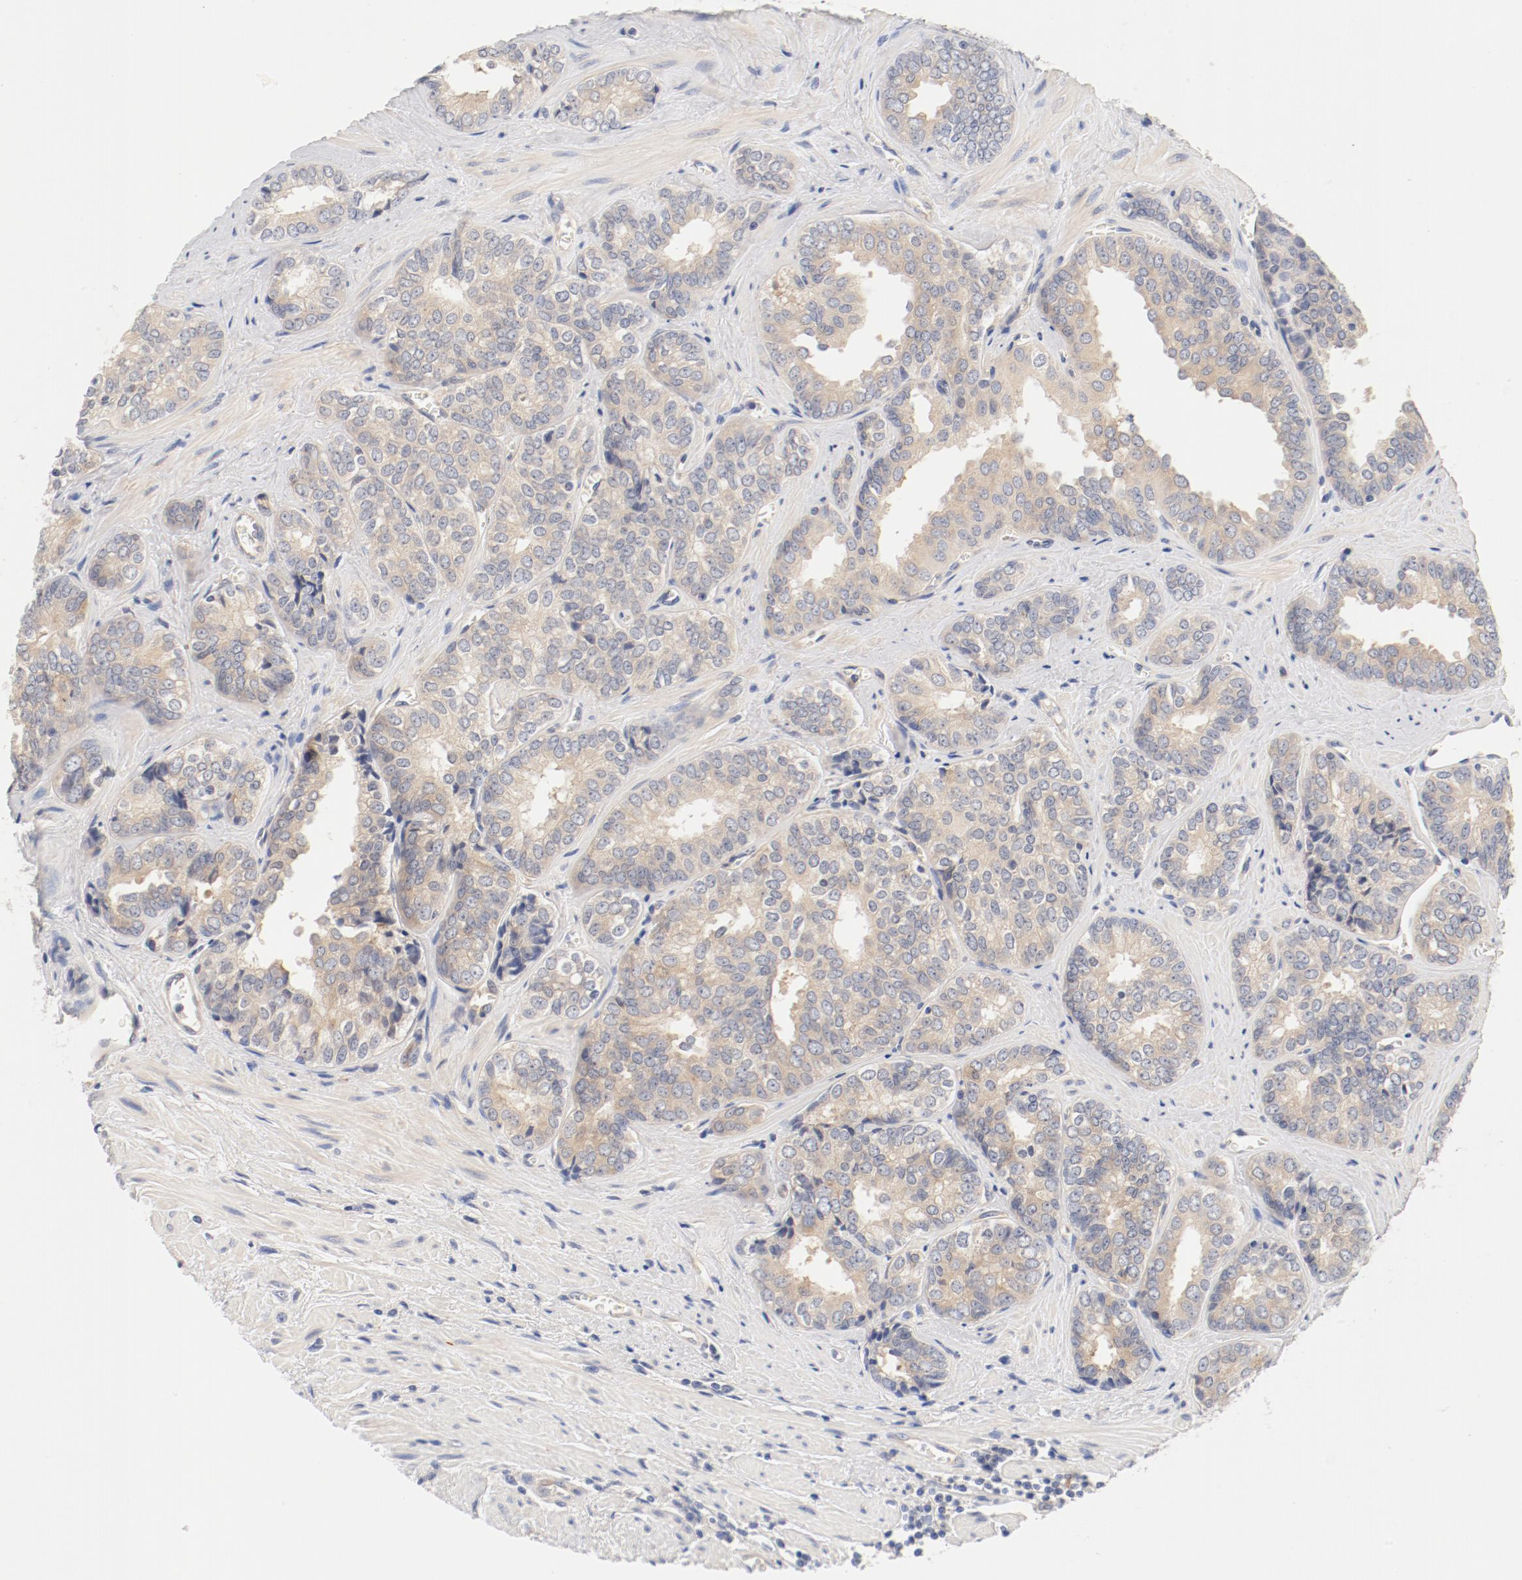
{"staining": {"intensity": "weak", "quantity": "25%-75%", "location": "cytoplasmic/membranous"}, "tissue": "prostate cancer", "cell_type": "Tumor cells", "image_type": "cancer", "snomed": [{"axis": "morphology", "description": "Adenocarcinoma, High grade"}, {"axis": "topography", "description": "Prostate"}], "caption": "High-power microscopy captured an immunohistochemistry histopathology image of prostate cancer, revealing weak cytoplasmic/membranous positivity in about 25%-75% of tumor cells. Nuclei are stained in blue.", "gene": "DYNC1H1", "patient": {"sex": "male", "age": 67}}